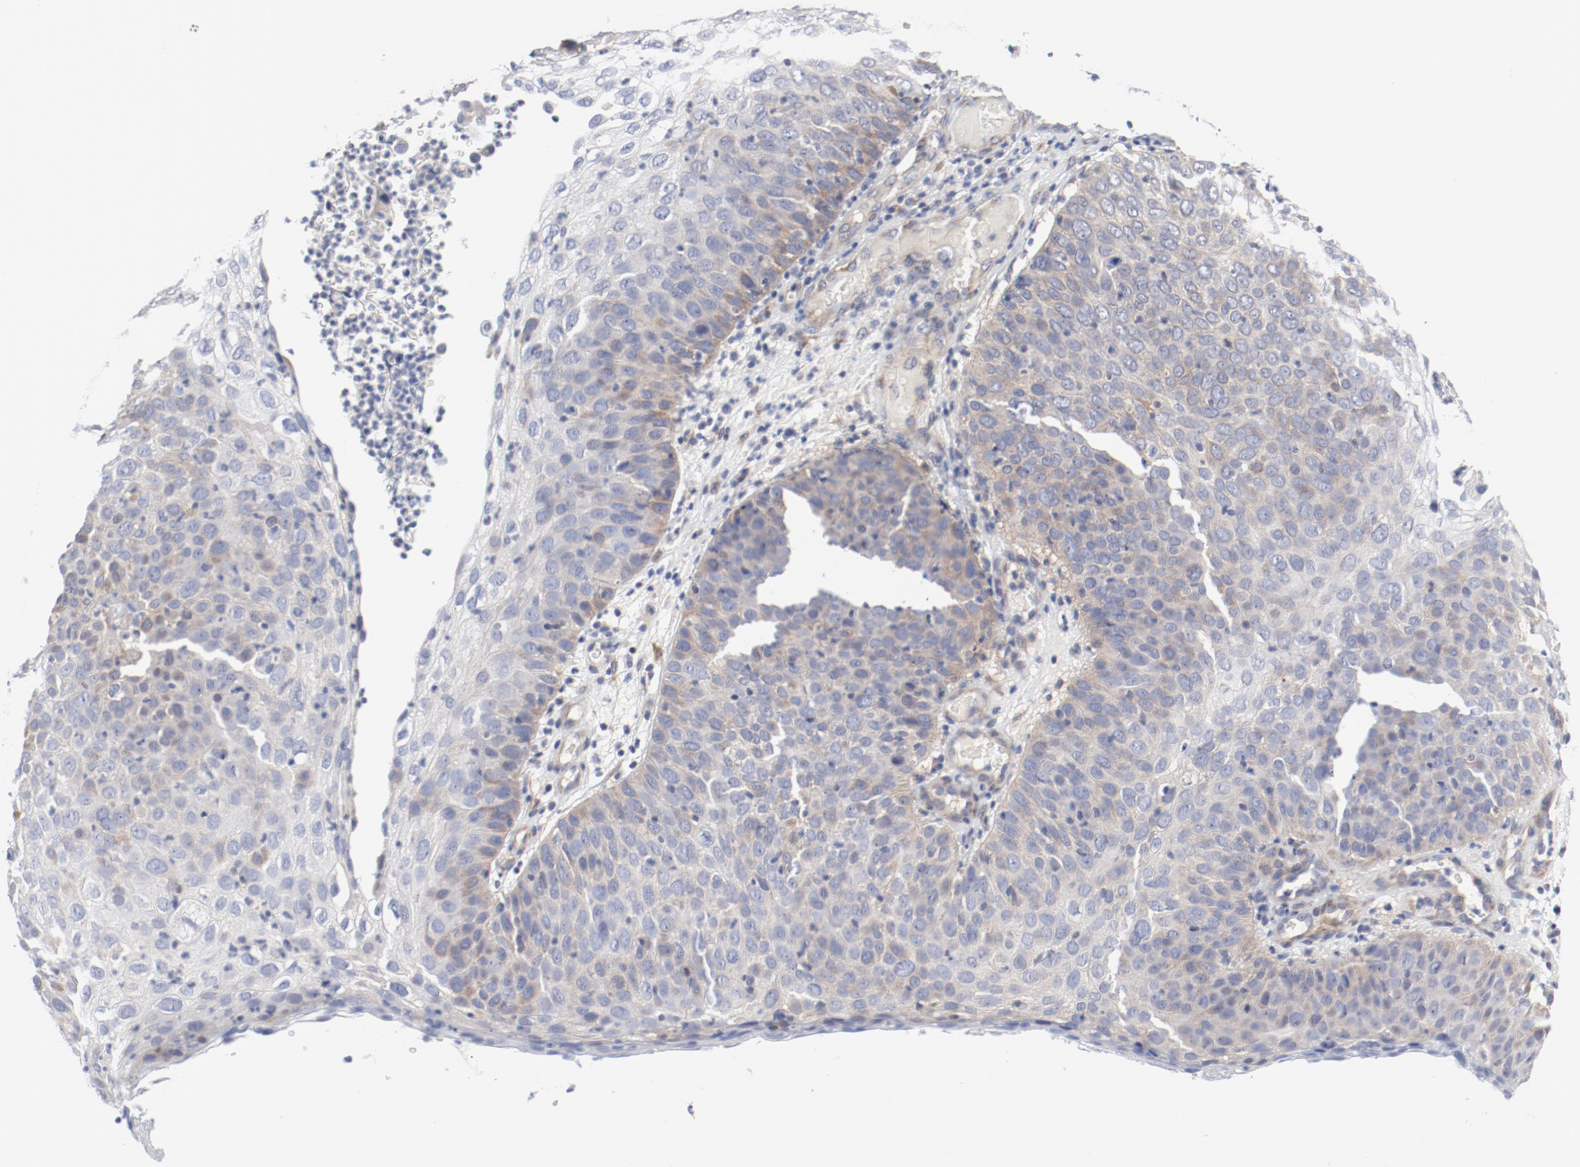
{"staining": {"intensity": "weak", "quantity": "<25%", "location": "cytoplasmic/membranous"}, "tissue": "skin cancer", "cell_type": "Tumor cells", "image_type": "cancer", "snomed": [{"axis": "morphology", "description": "Squamous cell carcinoma, NOS"}, {"axis": "topography", "description": "Skin"}], "caption": "A high-resolution photomicrograph shows immunohistochemistry (IHC) staining of skin cancer (squamous cell carcinoma), which demonstrates no significant expression in tumor cells.", "gene": "BAD", "patient": {"sex": "male", "age": 87}}